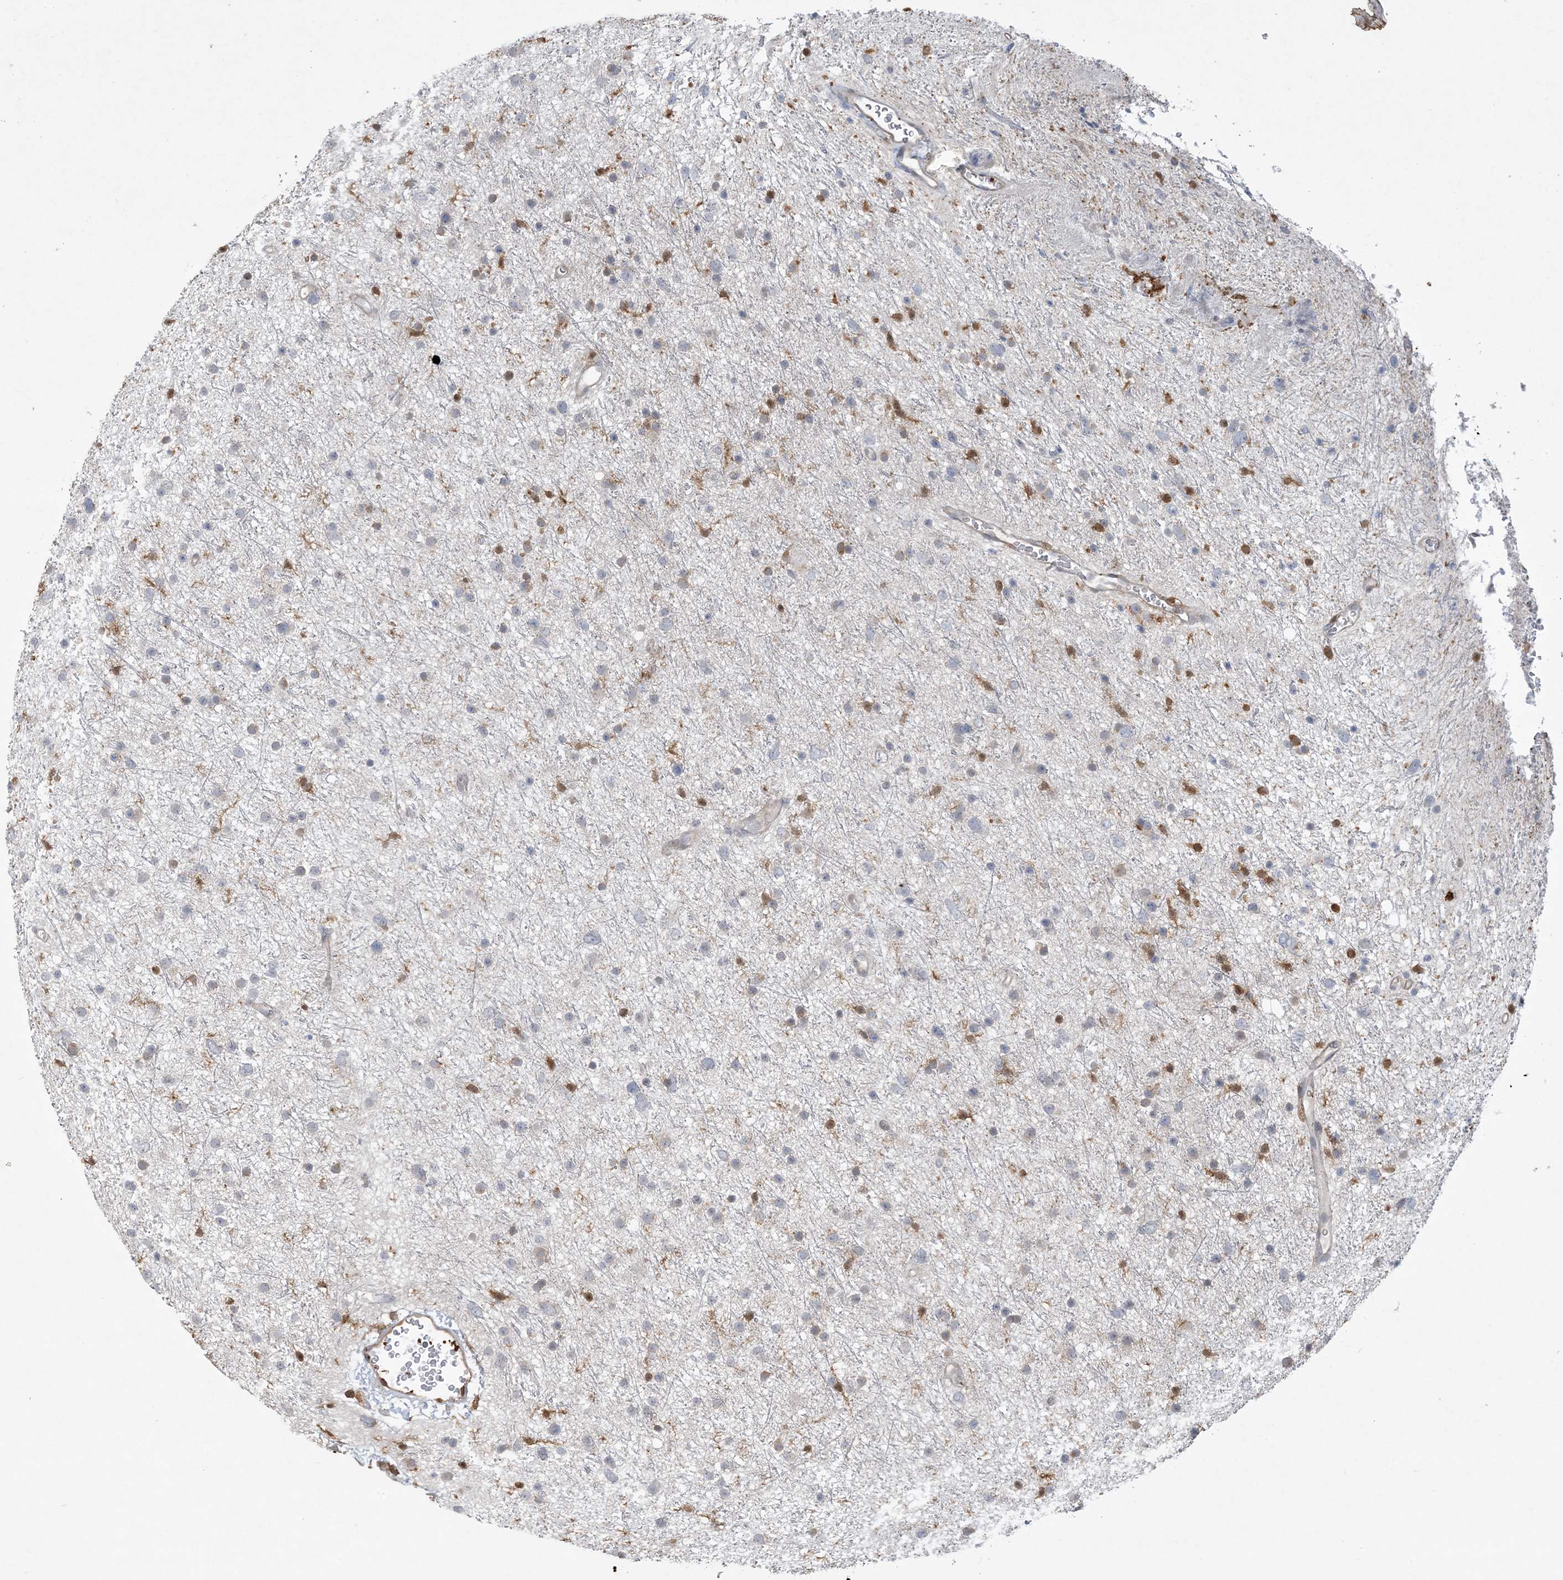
{"staining": {"intensity": "weak", "quantity": "<25%", "location": "cytoplasmic/membranous"}, "tissue": "glioma", "cell_type": "Tumor cells", "image_type": "cancer", "snomed": [{"axis": "morphology", "description": "Glioma, malignant, Low grade"}, {"axis": "topography", "description": "Cerebral cortex"}], "caption": "Protein analysis of malignant glioma (low-grade) reveals no significant positivity in tumor cells.", "gene": "TMSB4X", "patient": {"sex": "female", "age": 39}}